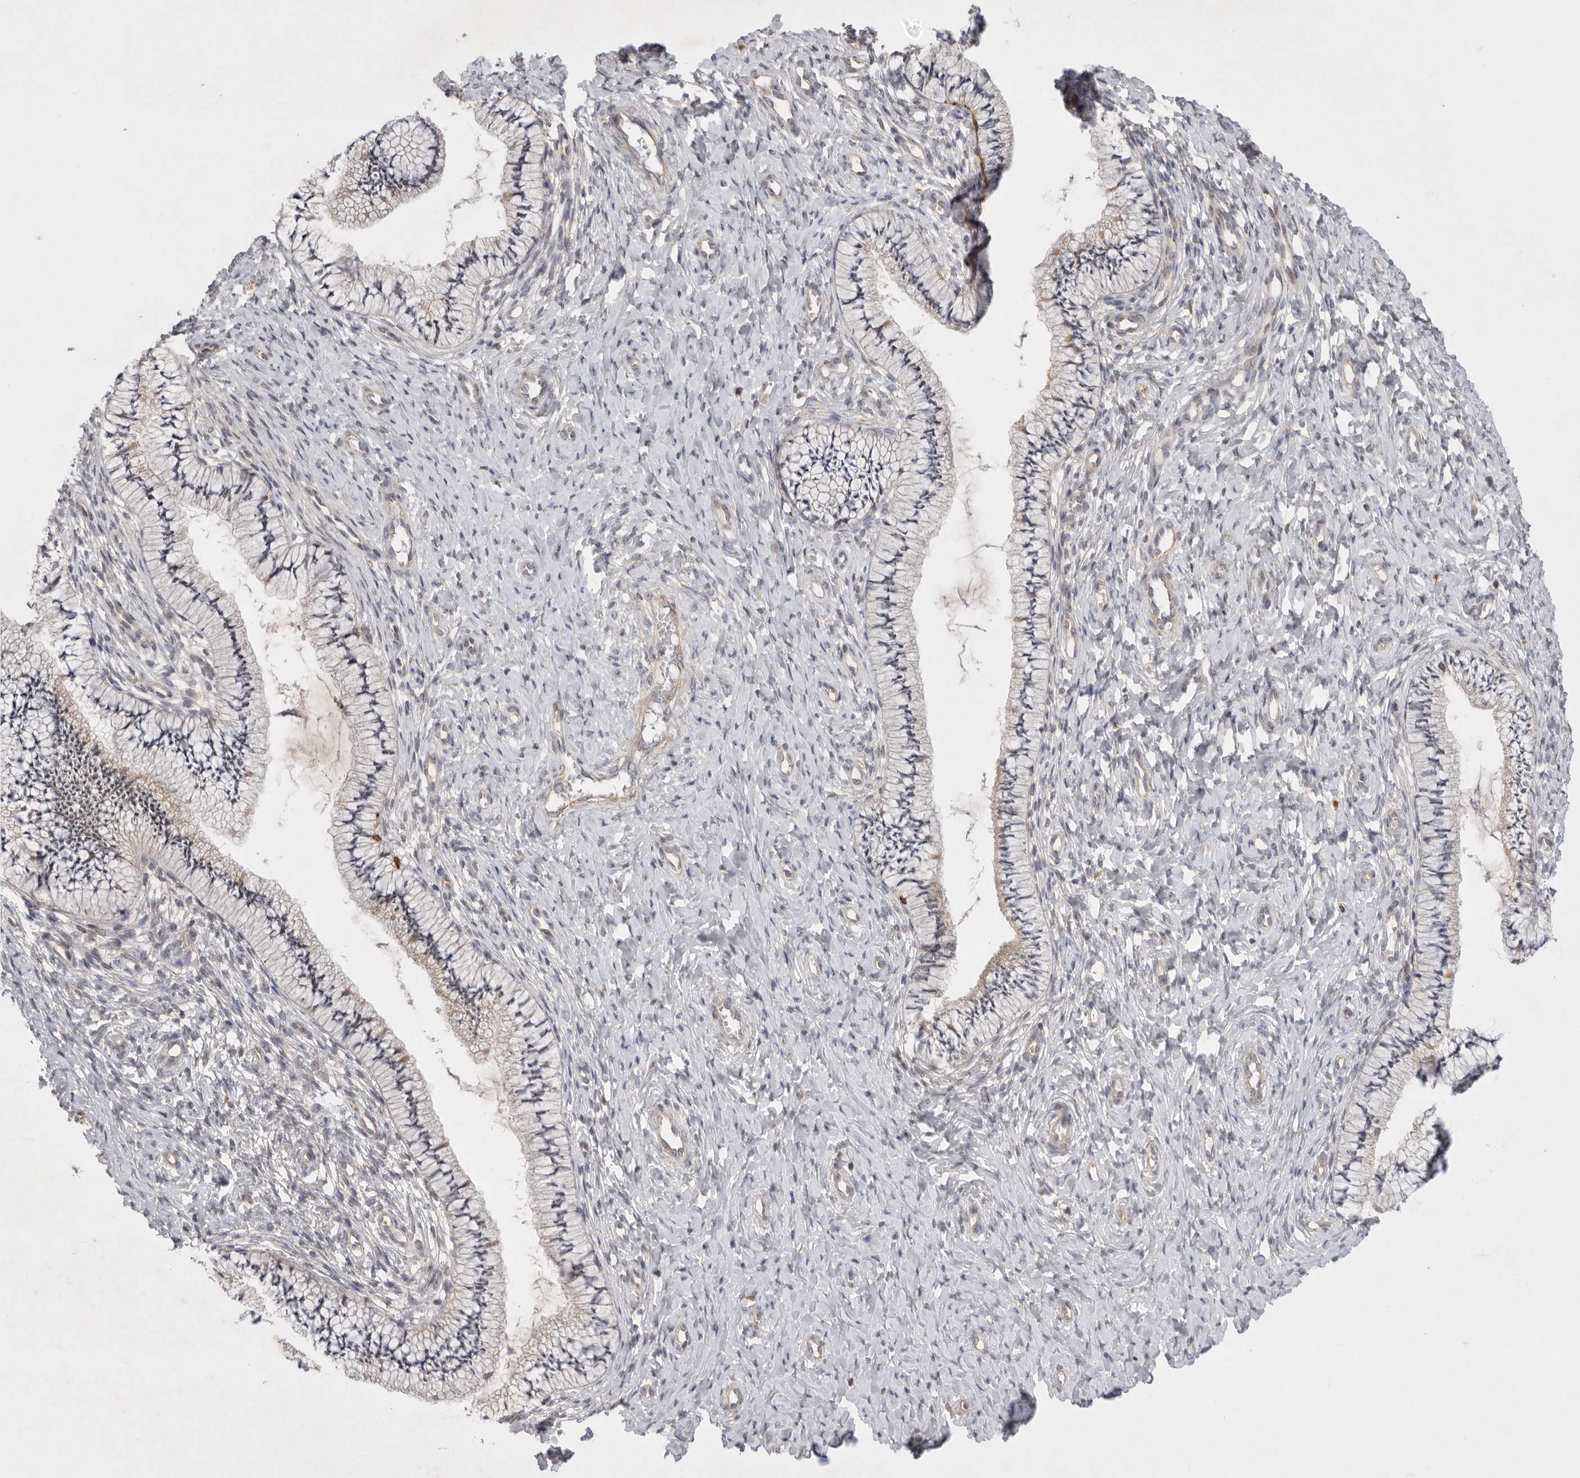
{"staining": {"intensity": "weak", "quantity": "<25%", "location": "cytoplasmic/membranous"}, "tissue": "cervix", "cell_type": "Glandular cells", "image_type": "normal", "snomed": [{"axis": "morphology", "description": "Normal tissue, NOS"}, {"axis": "topography", "description": "Cervix"}], "caption": "Glandular cells are negative for brown protein staining in normal cervix. The staining is performed using DAB (3,3'-diaminobenzidine) brown chromogen with nuclei counter-stained in using hematoxylin.", "gene": "PTPDC1", "patient": {"sex": "female", "age": 36}}